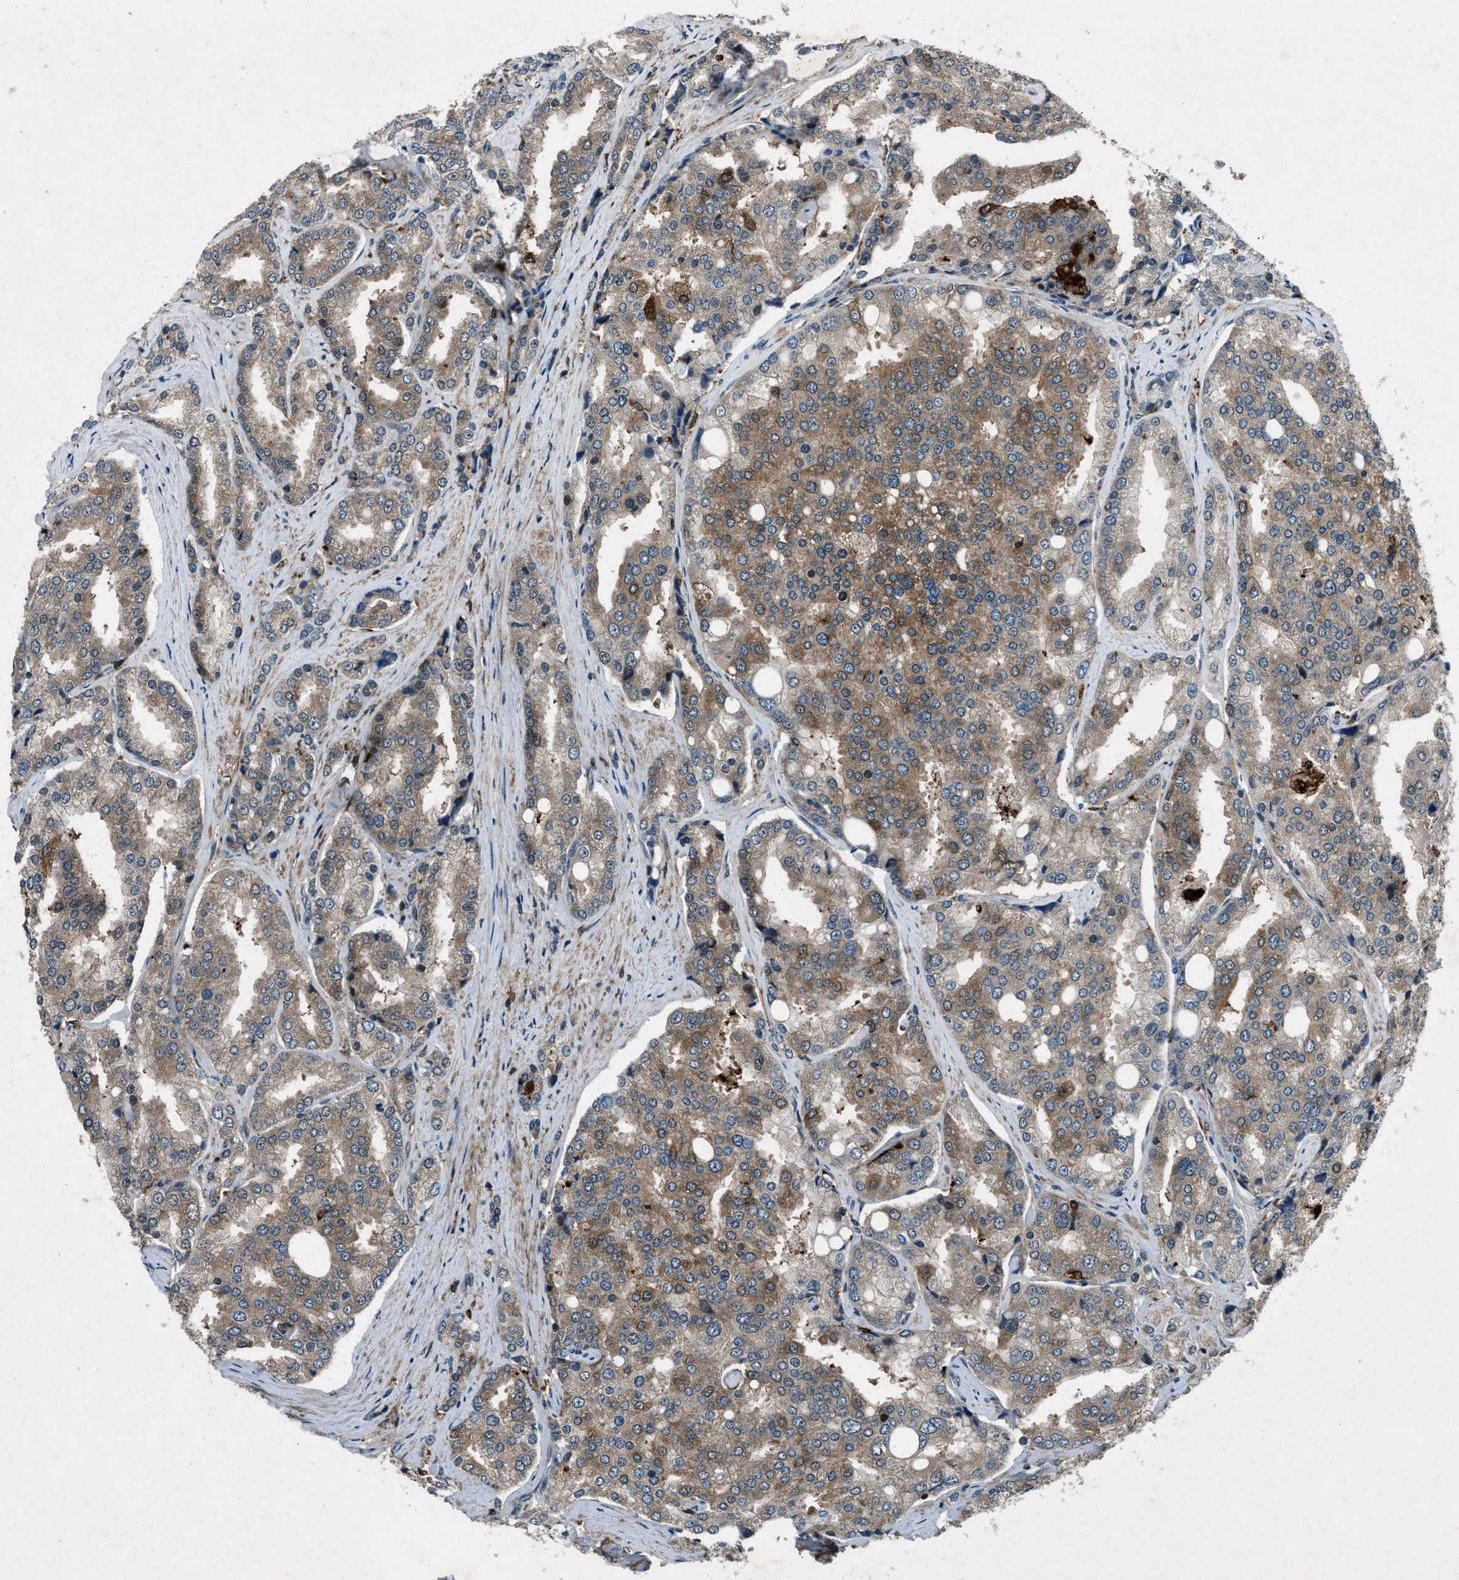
{"staining": {"intensity": "moderate", "quantity": "25%-75%", "location": "cytoplasmic/membranous"}, "tissue": "prostate cancer", "cell_type": "Tumor cells", "image_type": "cancer", "snomed": [{"axis": "morphology", "description": "Adenocarcinoma, High grade"}, {"axis": "topography", "description": "Prostate"}], "caption": "Immunohistochemistry (IHC) (DAB) staining of human prostate cancer (high-grade adenocarcinoma) reveals moderate cytoplasmic/membranous protein staining in approximately 25%-75% of tumor cells.", "gene": "EPSTI1", "patient": {"sex": "male", "age": 50}}